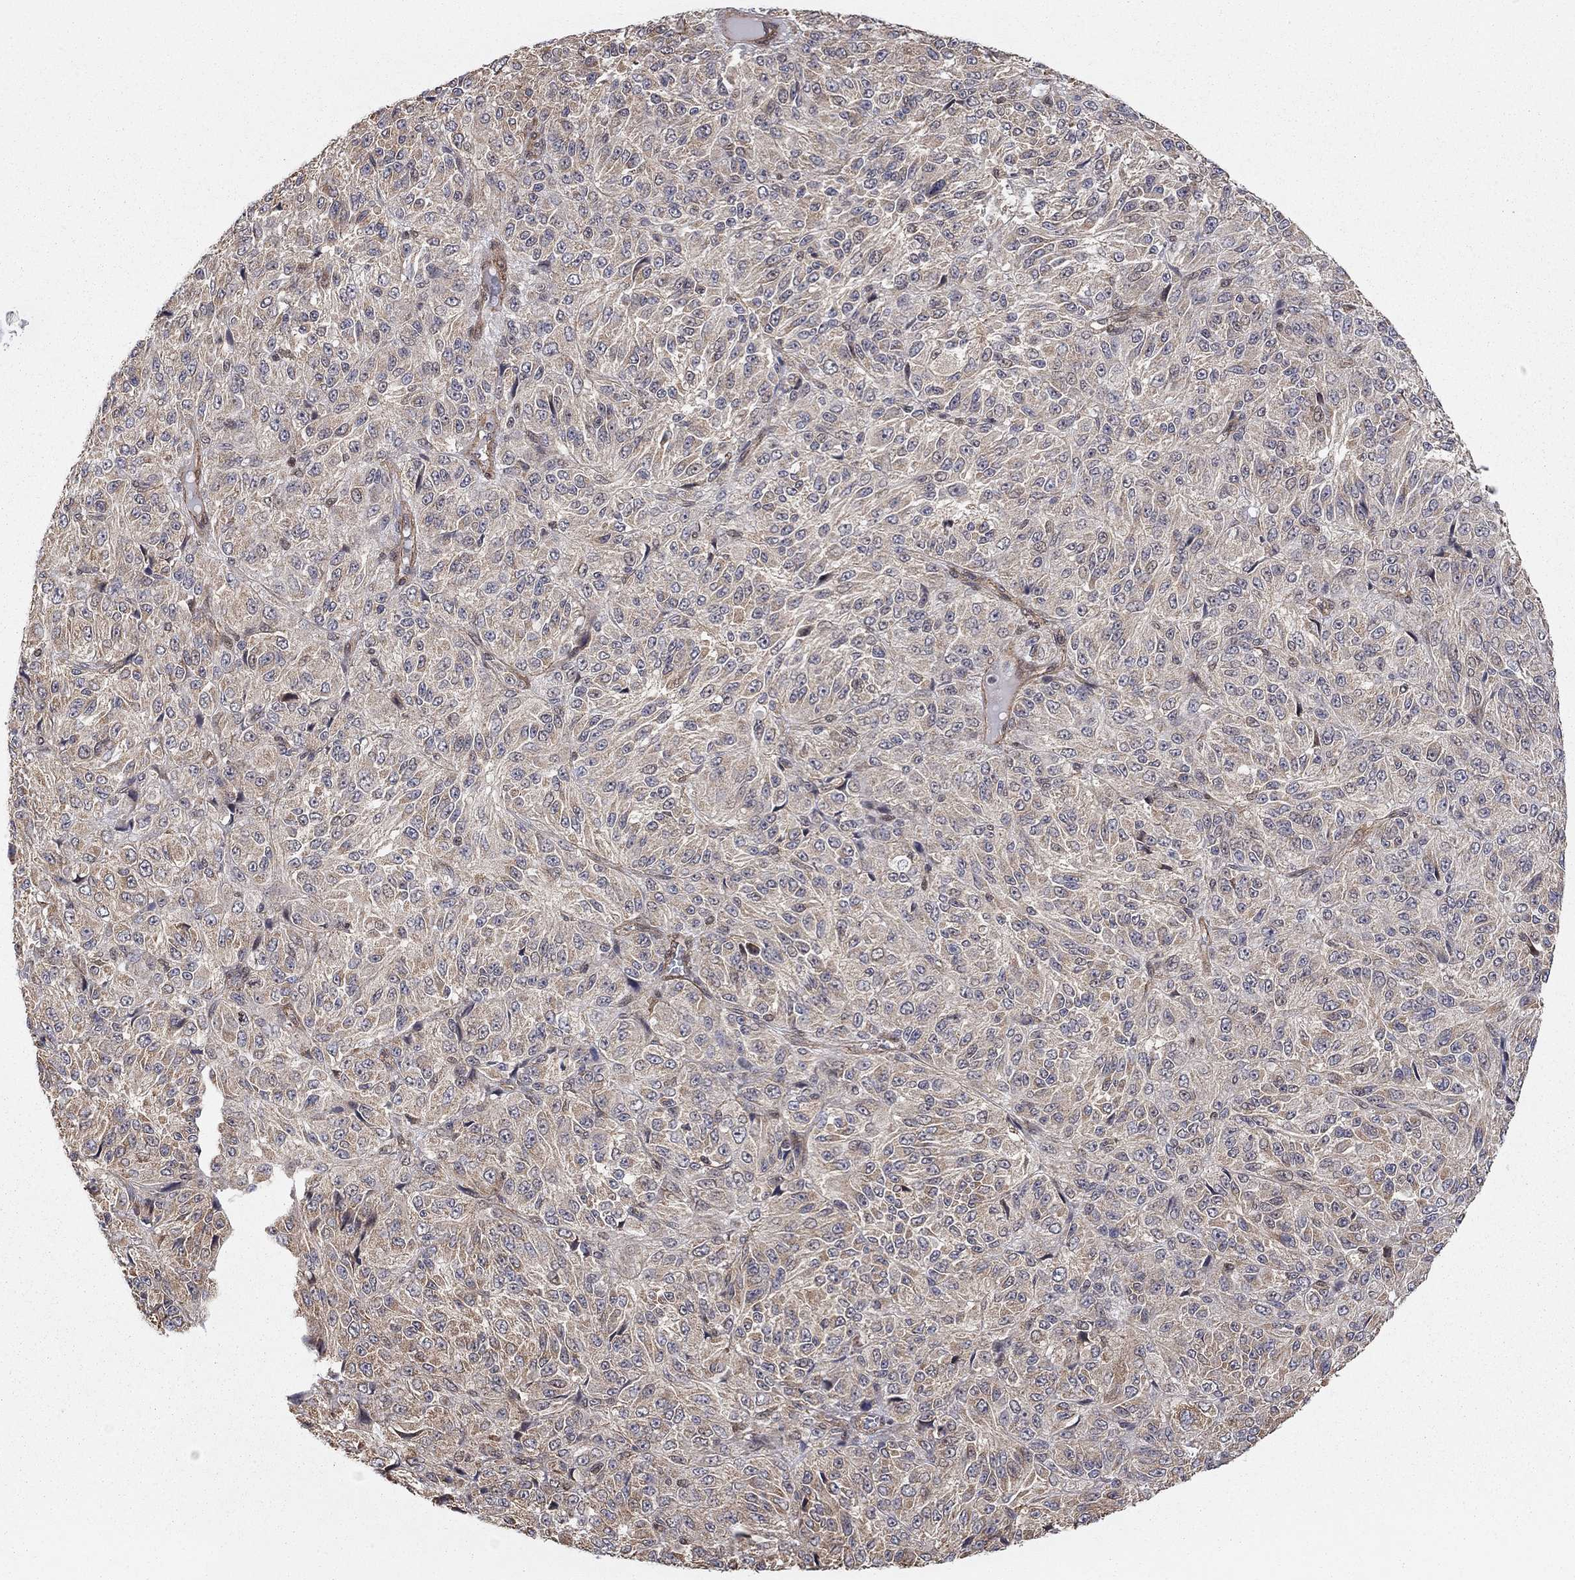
{"staining": {"intensity": "moderate", "quantity": "<25%", "location": "cytoplasmic/membranous"}, "tissue": "melanoma", "cell_type": "Tumor cells", "image_type": "cancer", "snomed": [{"axis": "morphology", "description": "Malignant melanoma, Metastatic site"}, {"axis": "topography", "description": "Brain"}], "caption": "Tumor cells show low levels of moderate cytoplasmic/membranous staining in about <25% of cells in malignant melanoma (metastatic site).", "gene": "TDP1", "patient": {"sex": "female", "age": 56}}